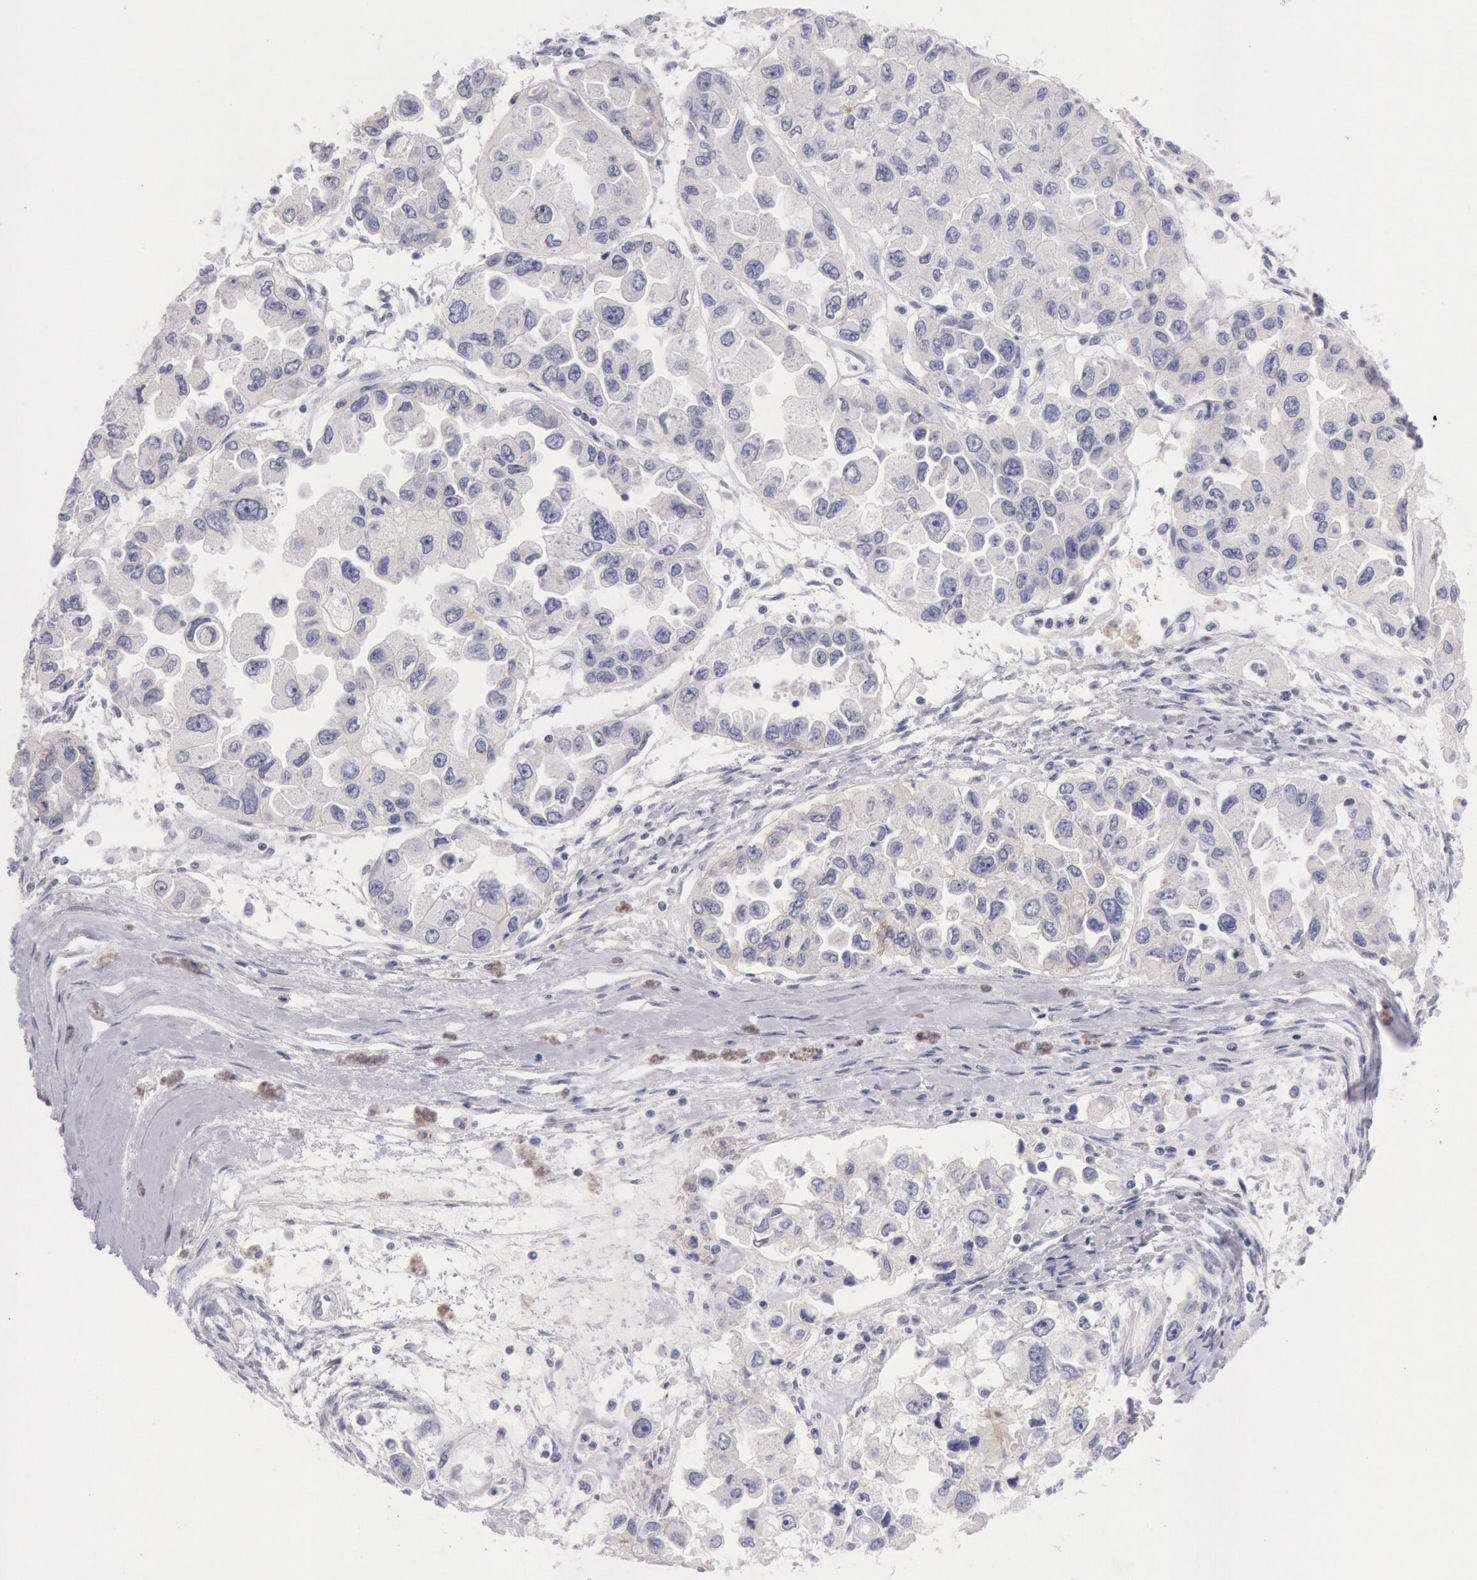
{"staining": {"intensity": "weak", "quantity": "<25%", "location": "cytoplasmic/membranous"}, "tissue": "ovarian cancer", "cell_type": "Tumor cells", "image_type": "cancer", "snomed": [{"axis": "morphology", "description": "Cystadenocarcinoma, serous, NOS"}, {"axis": "topography", "description": "Ovary"}], "caption": "Immunohistochemistry of ovarian serous cystadenocarcinoma displays no expression in tumor cells. Brightfield microscopy of immunohistochemistry stained with DAB (brown) and hematoxylin (blue), captured at high magnification.", "gene": "EGFR", "patient": {"sex": "female", "age": 84}}